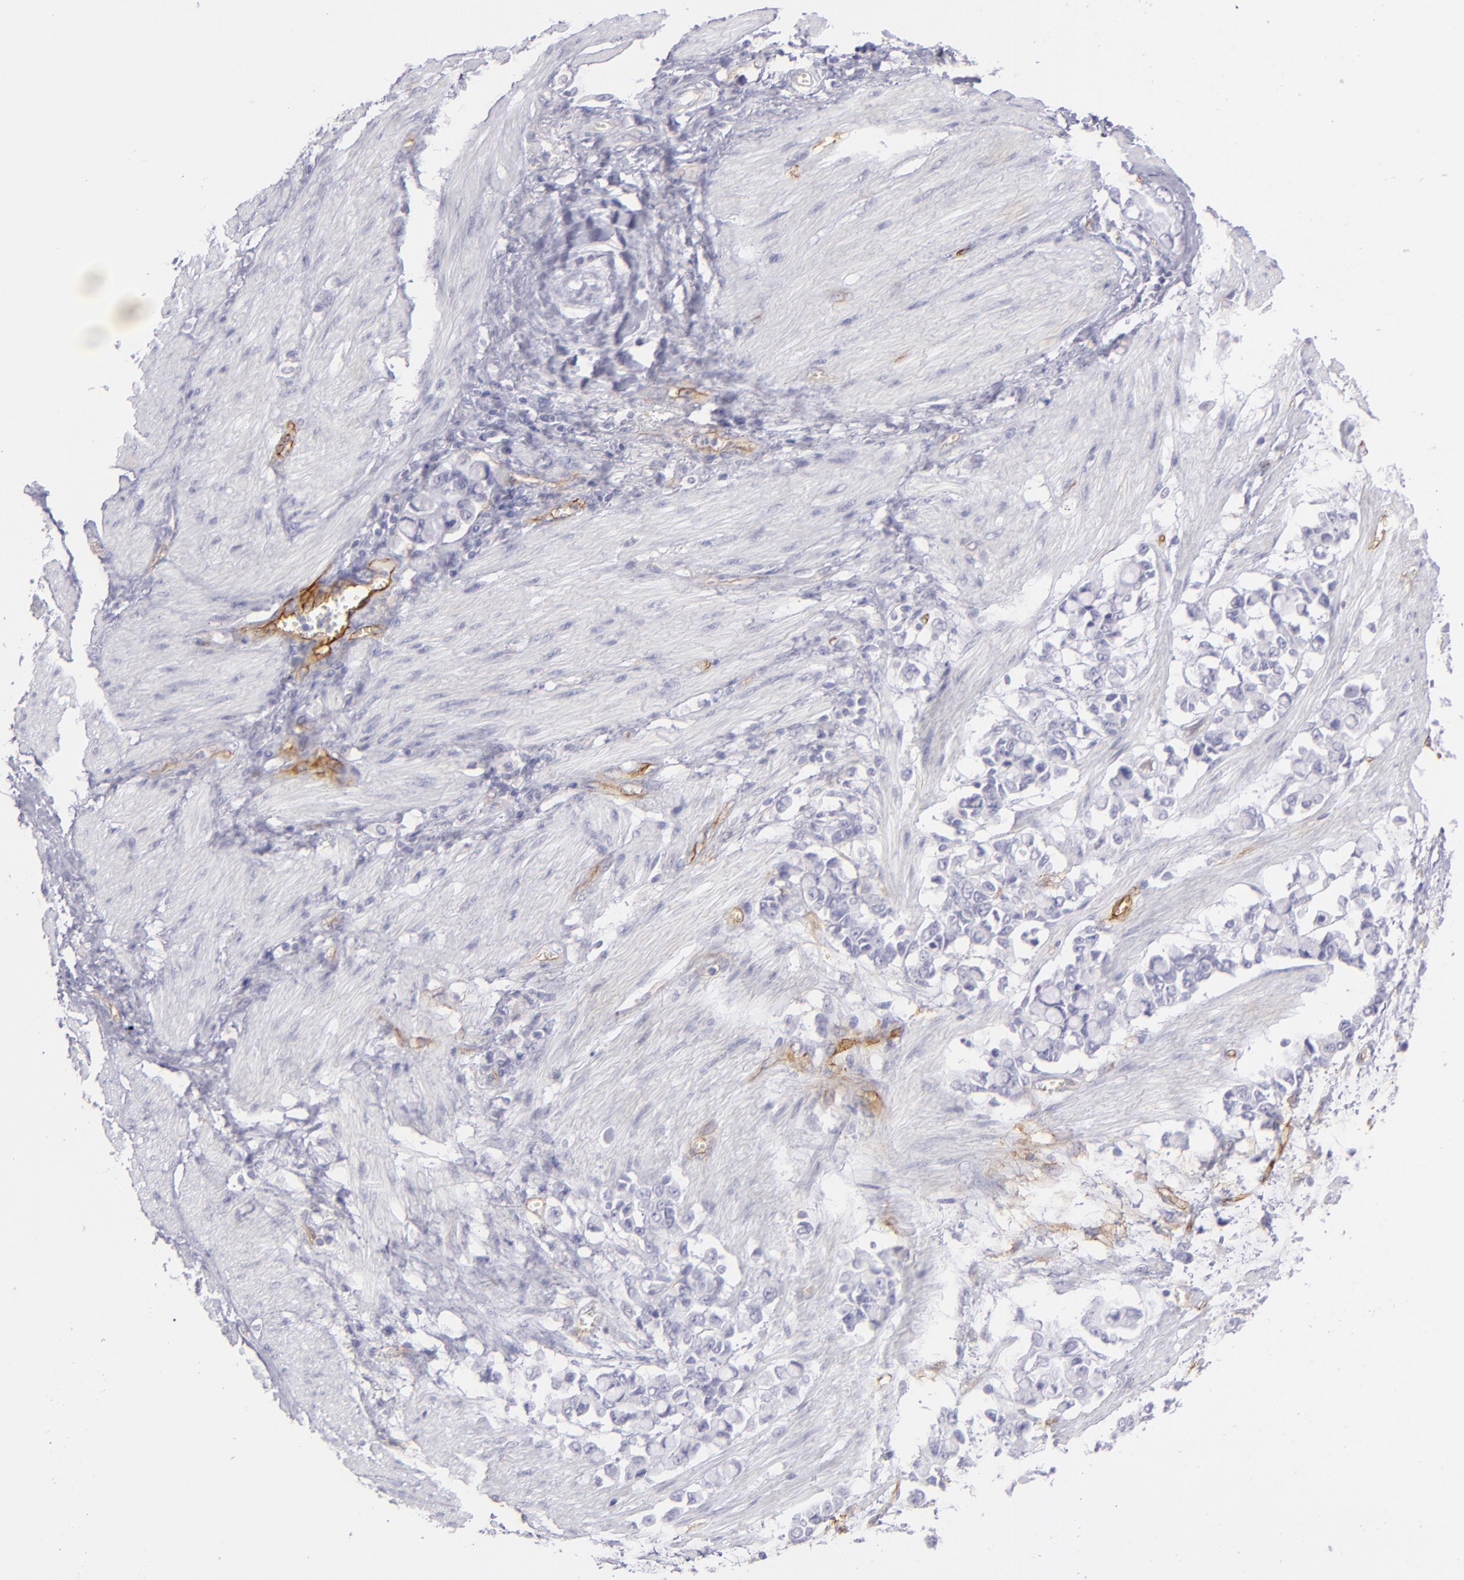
{"staining": {"intensity": "negative", "quantity": "none", "location": "none"}, "tissue": "stomach cancer", "cell_type": "Tumor cells", "image_type": "cancer", "snomed": [{"axis": "morphology", "description": "Adenocarcinoma, NOS"}, {"axis": "topography", "description": "Stomach"}], "caption": "Immunohistochemical staining of human adenocarcinoma (stomach) reveals no significant expression in tumor cells.", "gene": "THBD", "patient": {"sex": "male", "age": 78}}